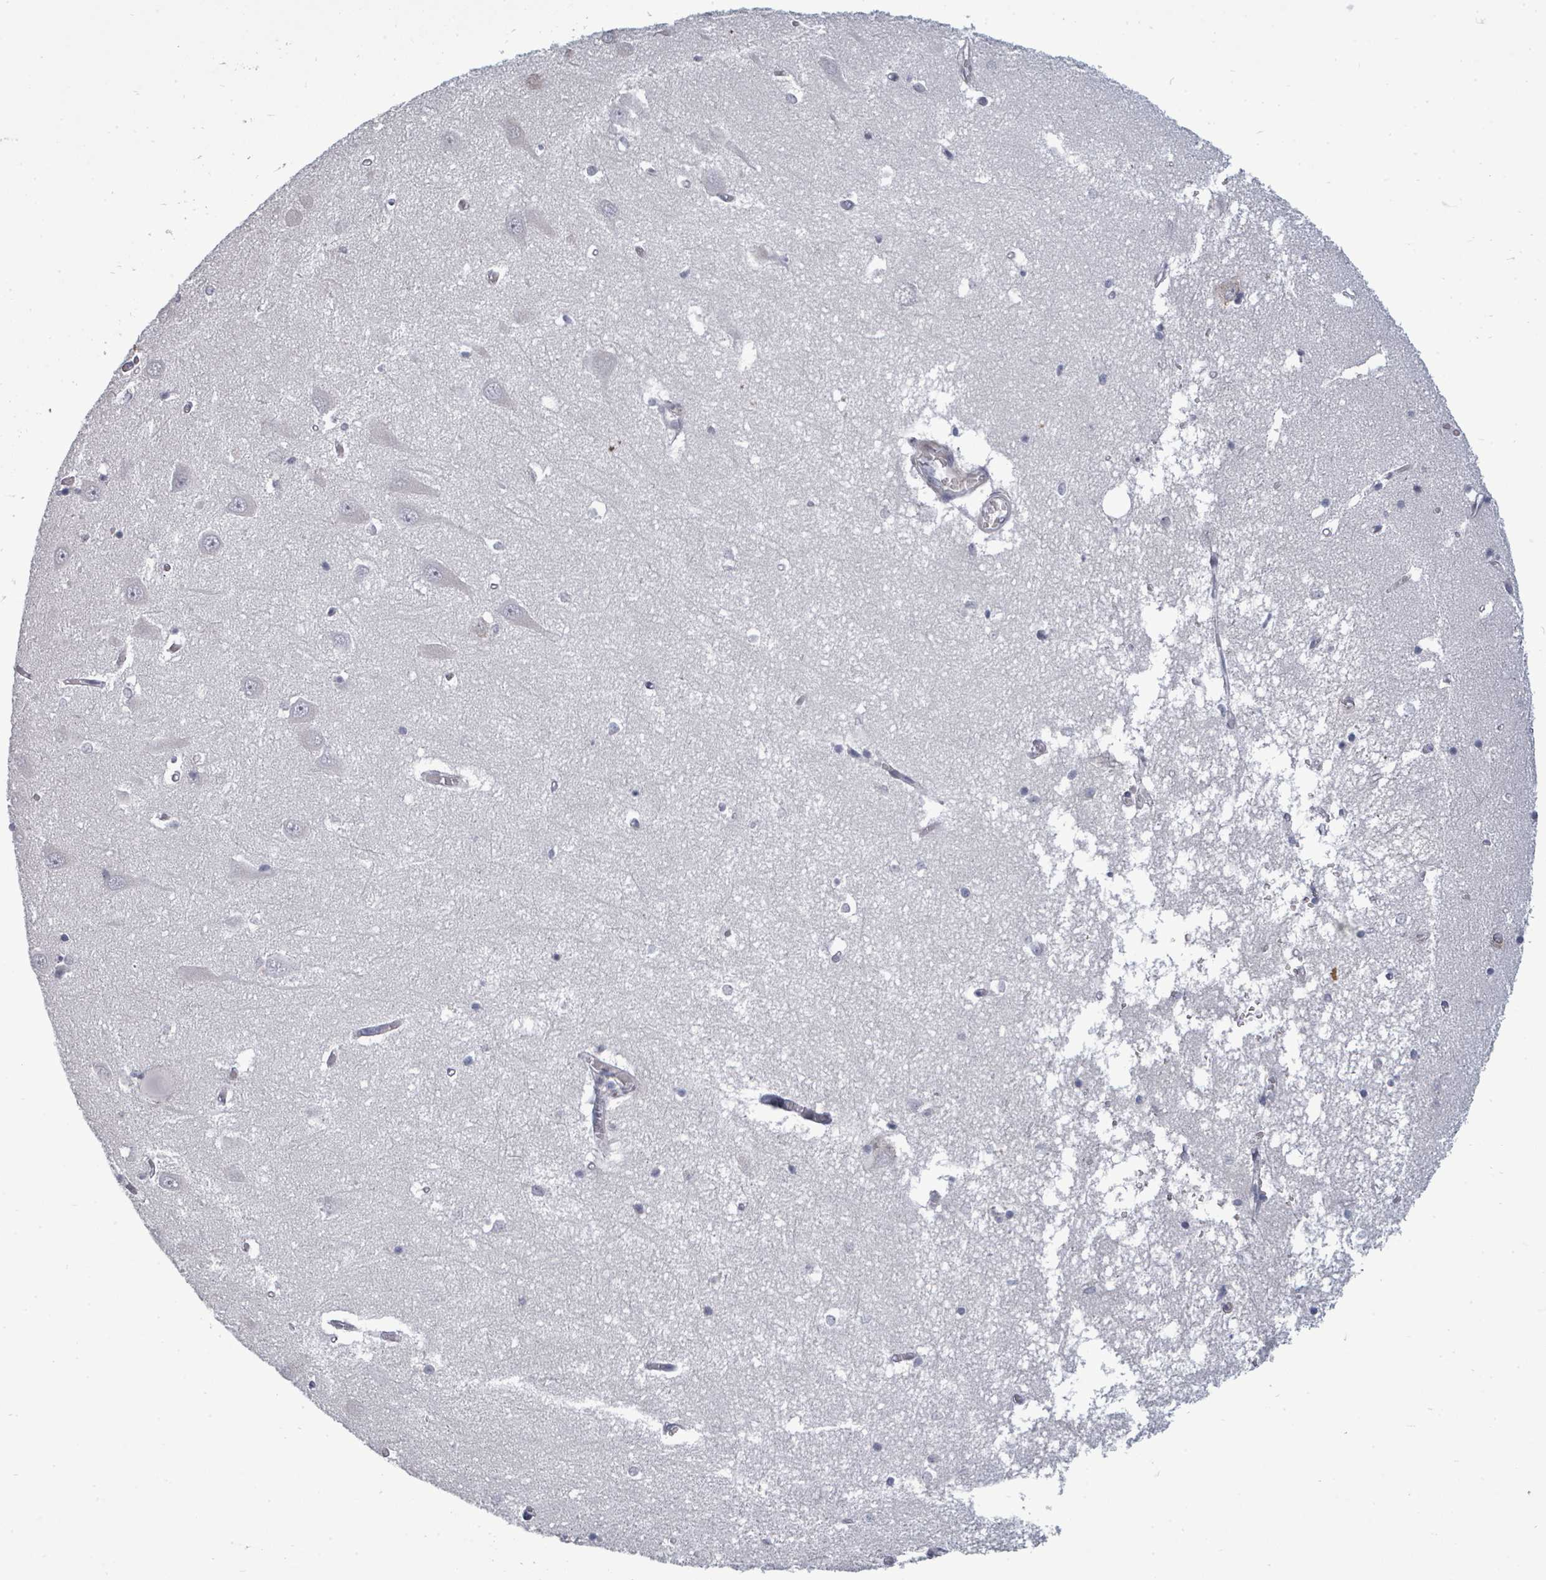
{"staining": {"intensity": "negative", "quantity": "none", "location": "none"}, "tissue": "hippocampus", "cell_type": "Glial cells", "image_type": "normal", "snomed": [{"axis": "morphology", "description": "Normal tissue, NOS"}, {"axis": "topography", "description": "Hippocampus"}], "caption": "There is no significant expression in glial cells of hippocampus. The staining is performed using DAB (3,3'-diaminobenzidine) brown chromogen with nuclei counter-stained in using hematoxylin.", "gene": "PTPN20", "patient": {"sex": "male", "age": 70}}